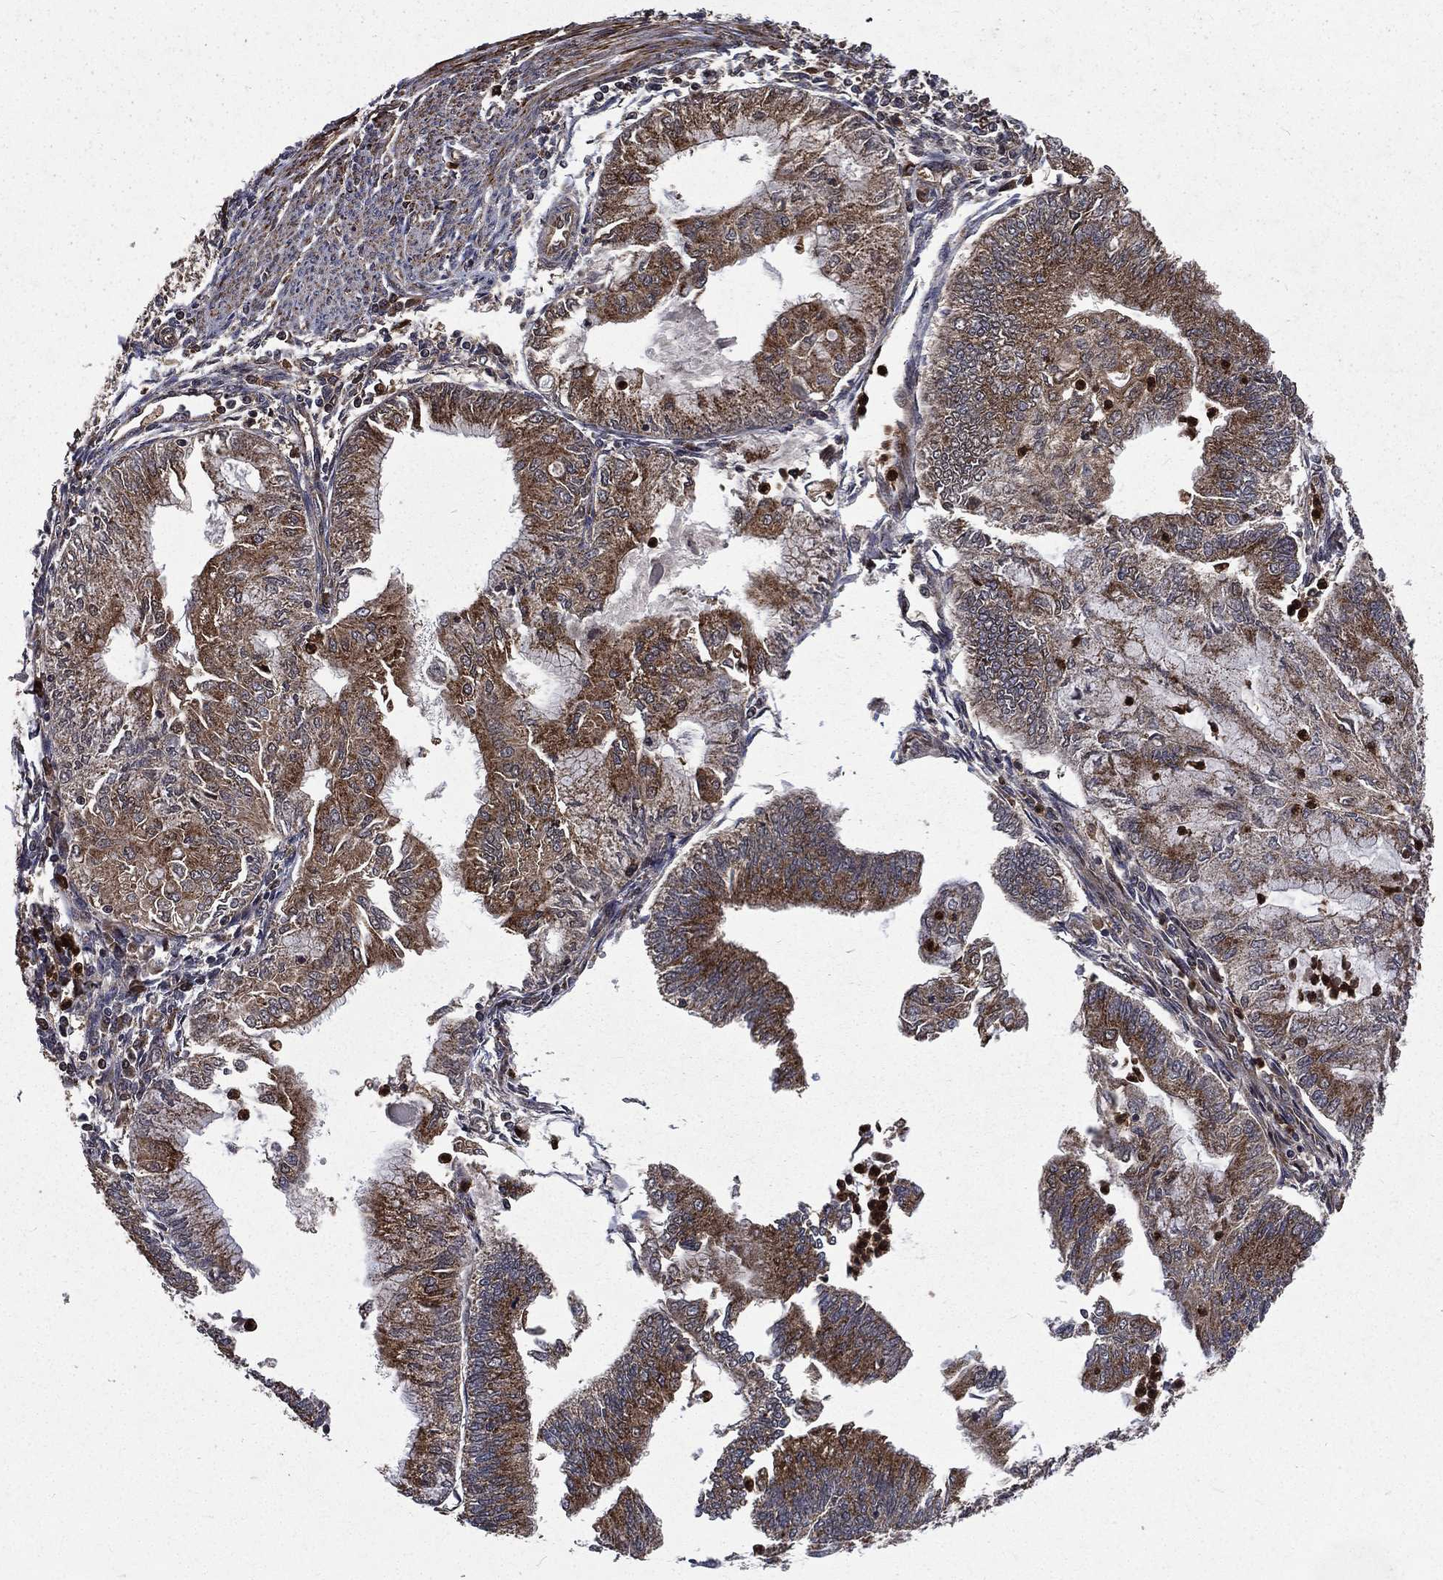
{"staining": {"intensity": "moderate", "quantity": "25%-75%", "location": "cytoplasmic/membranous"}, "tissue": "endometrial cancer", "cell_type": "Tumor cells", "image_type": "cancer", "snomed": [{"axis": "morphology", "description": "Adenocarcinoma, NOS"}, {"axis": "topography", "description": "Endometrium"}], "caption": "This photomicrograph displays immunohistochemistry staining of human endometrial cancer (adenocarcinoma), with medium moderate cytoplasmic/membranous staining in approximately 25%-75% of tumor cells.", "gene": "LENG8", "patient": {"sex": "female", "age": 59}}